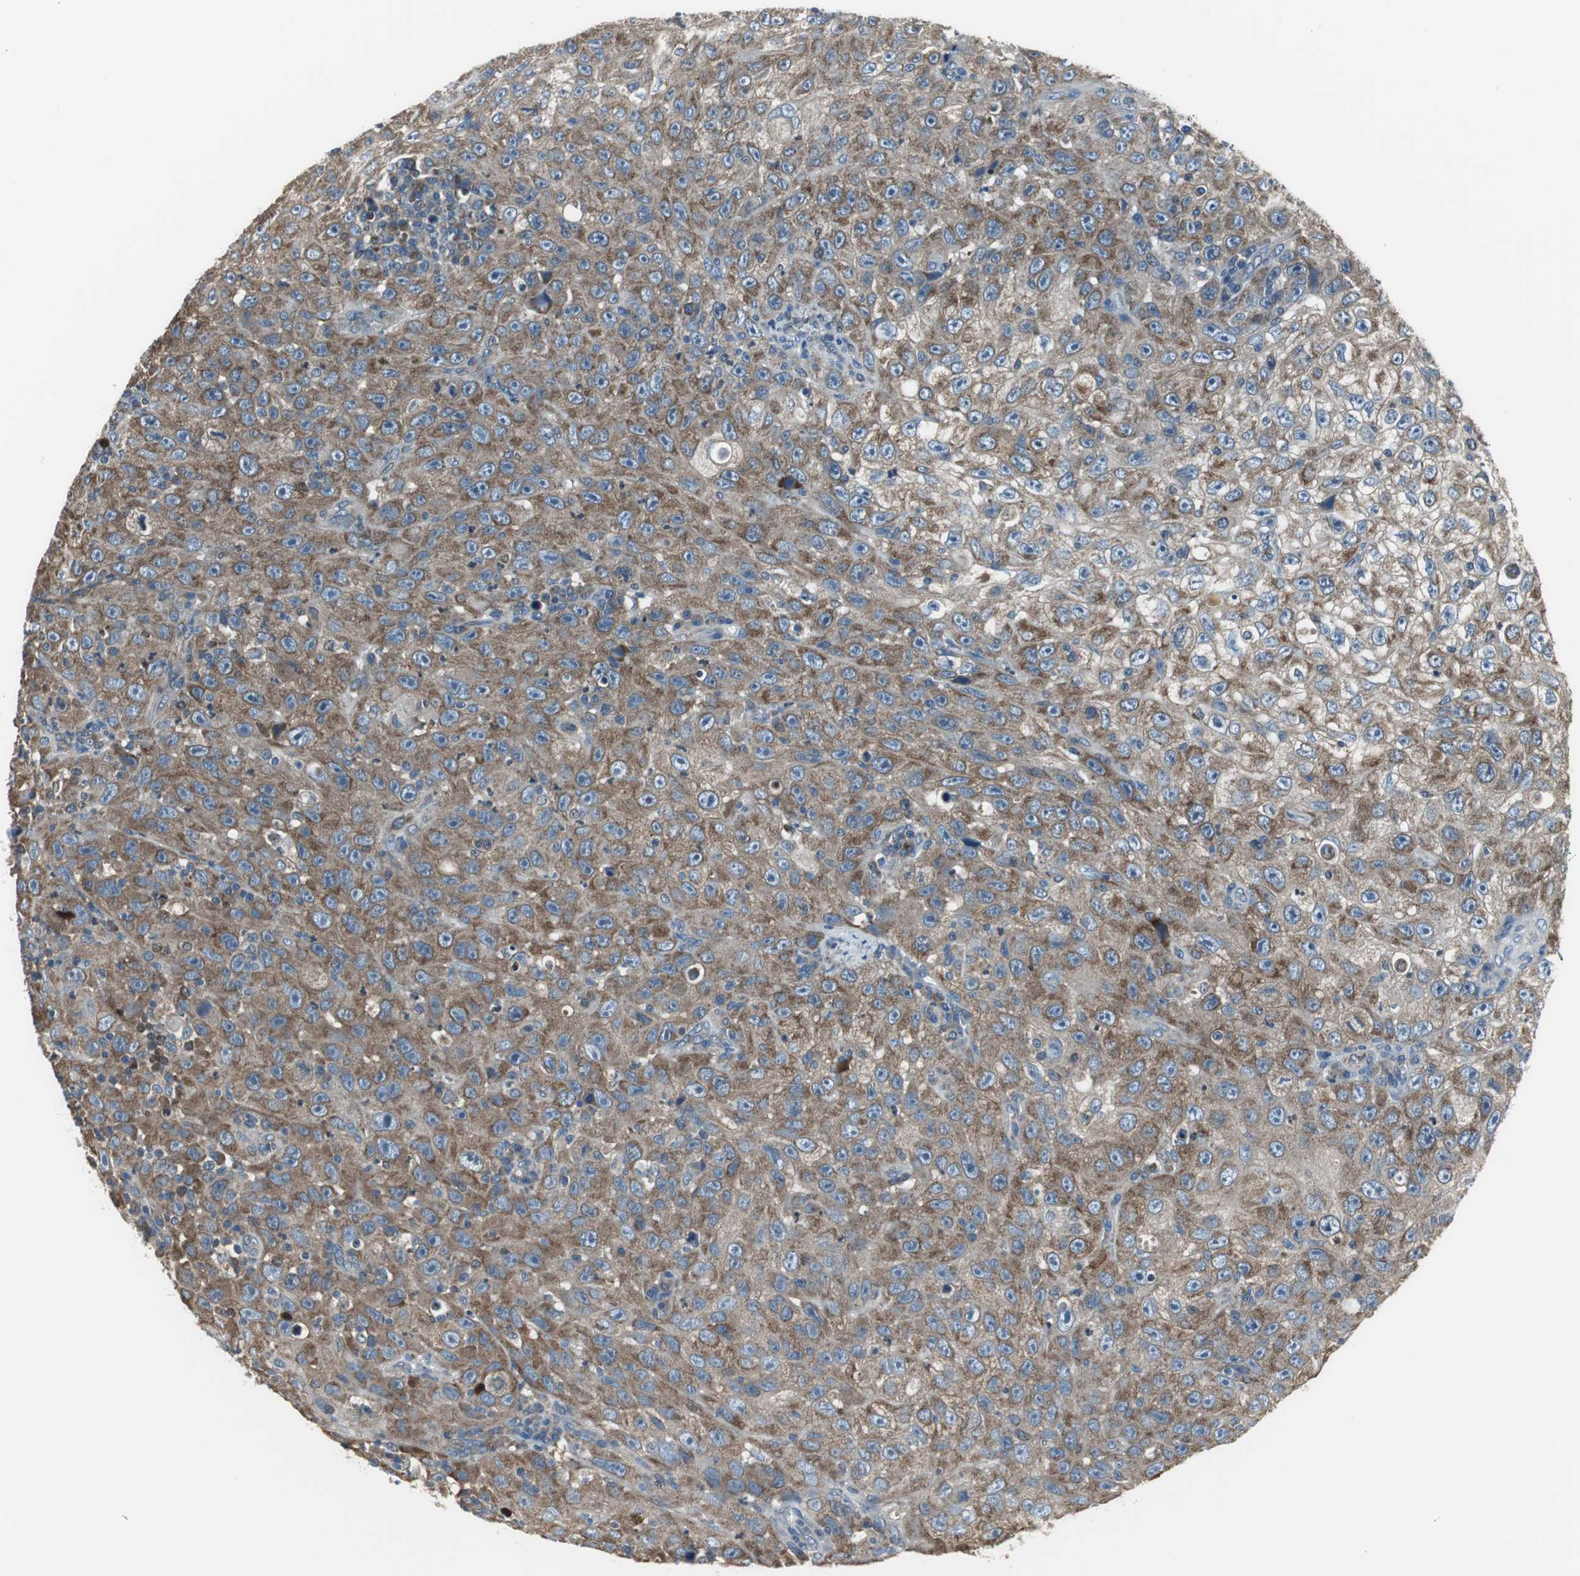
{"staining": {"intensity": "moderate", "quantity": ">75%", "location": "cytoplasmic/membranous"}, "tissue": "skin cancer", "cell_type": "Tumor cells", "image_type": "cancer", "snomed": [{"axis": "morphology", "description": "Squamous cell carcinoma, NOS"}, {"axis": "topography", "description": "Skin"}], "caption": "IHC image of neoplastic tissue: human skin cancer stained using immunohistochemistry shows medium levels of moderate protein expression localized specifically in the cytoplasmic/membranous of tumor cells, appearing as a cytoplasmic/membranous brown color.", "gene": "PI4KB", "patient": {"sex": "male", "age": 75}}